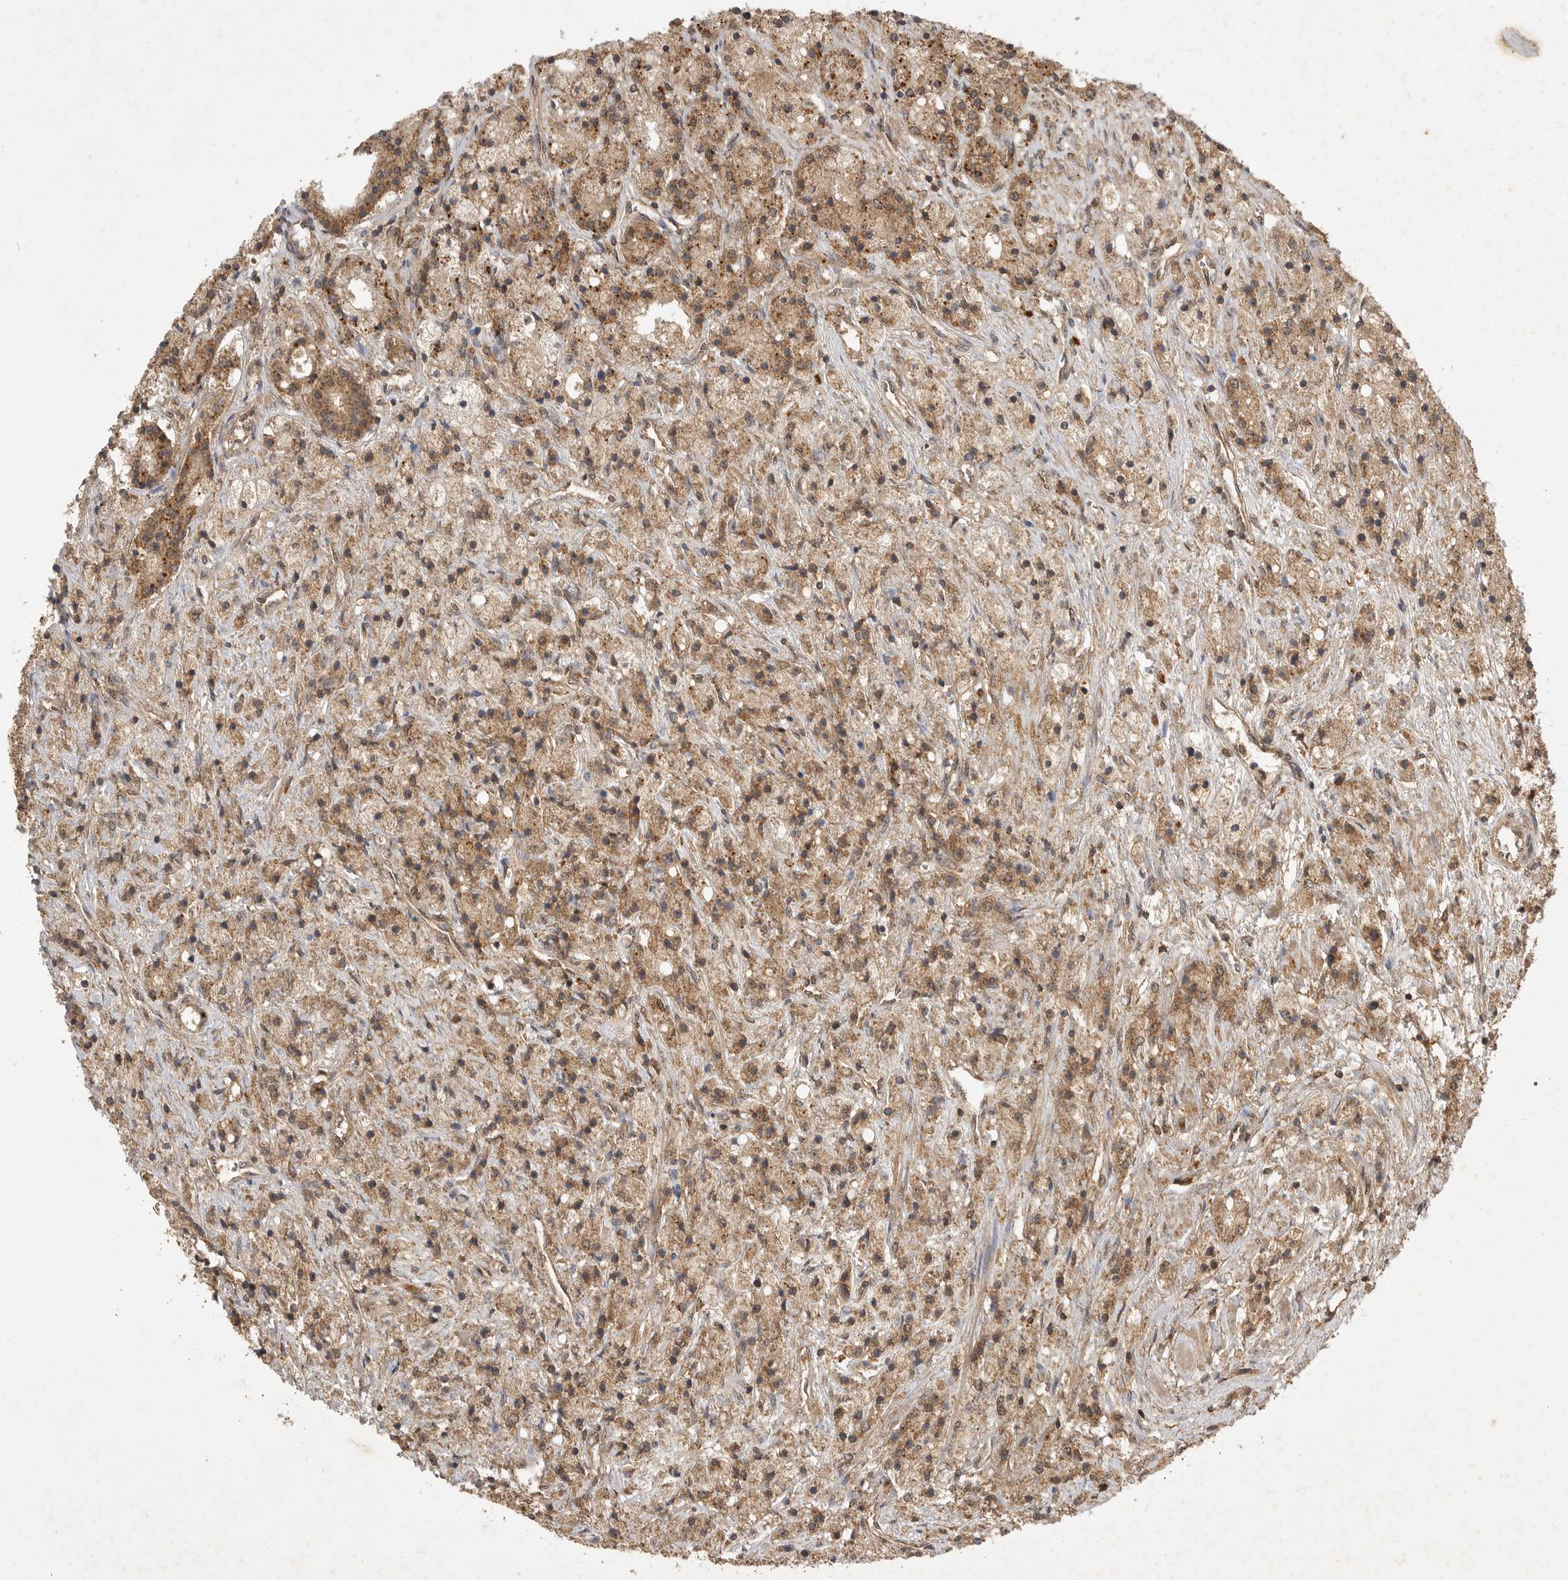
{"staining": {"intensity": "moderate", "quantity": ">75%", "location": "cytoplasmic/membranous"}, "tissue": "prostate cancer", "cell_type": "Tumor cells", "image_type": "cancer", "snomed": [{"axis": "morphology", "description": "Adenocarcinoma, High grade"}, {"axis": "topography", "description": "Prostate"}], "caption": "Protein expression analysis of human adenocarcinoma (high-grade) (prostate) reveals moderate cytoplasmic/membranous expression in about >75% of tumor cells.", "gene": "ICOSLG", "patient": {"sex": "male", "age": 60}}